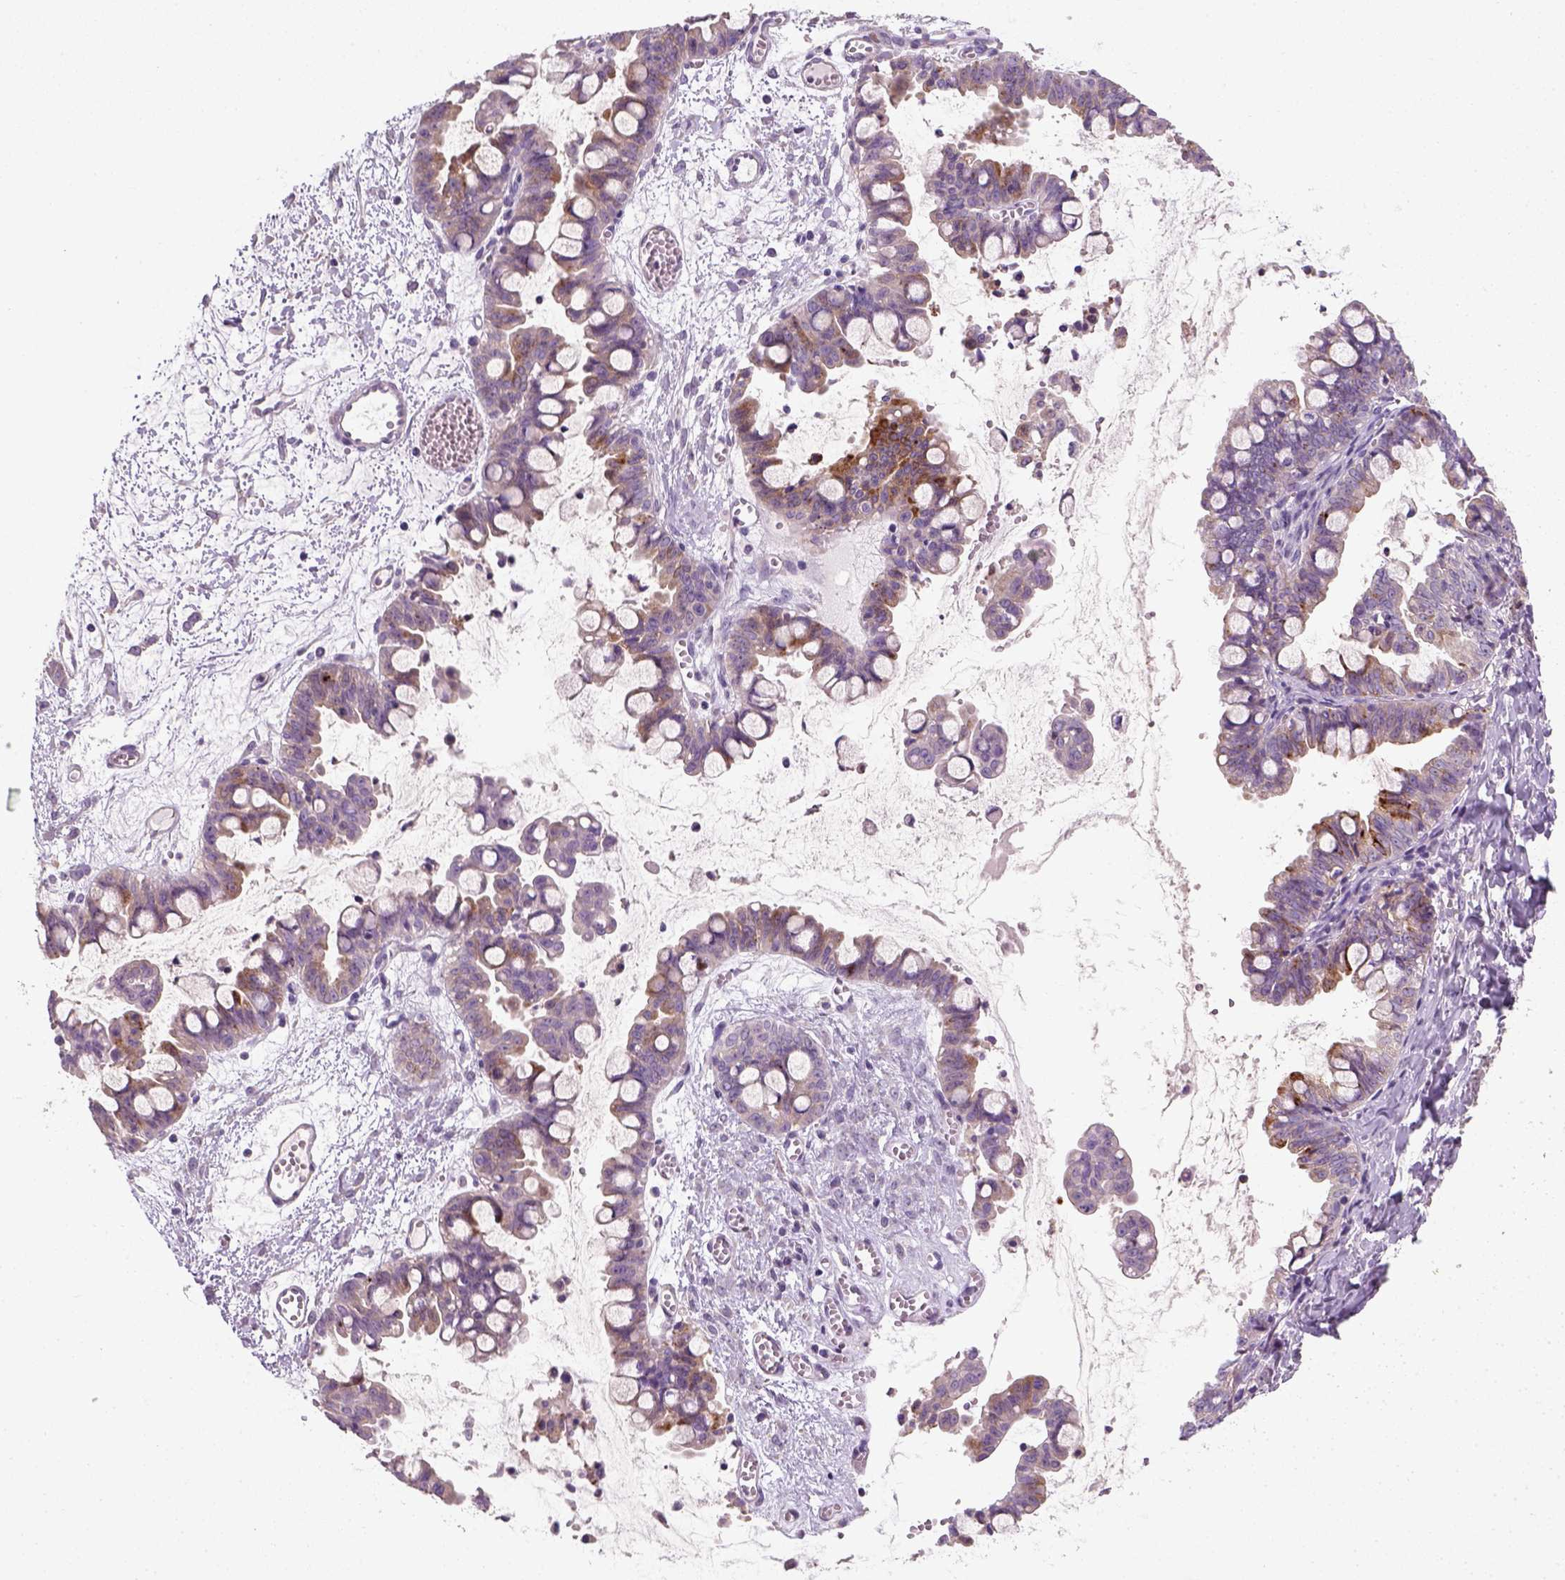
{"staining": {"intensity": "moderate", "quantity": "25%-75%", "location": "cytoplasmic/membranous"}, "tissue": "ovarian cancer", "cell_type": "Tumor cells", "image_type": "cancer", "snomed": [{"axis": "morphology", "description": "Cystadenocarcinoma, mucinous, NOS"}, {"axis": "topography", "description": "Ovary"}], "caption": "Brown immunohistochemical staining in human mucinous cystadenocarcinoma (ovarian) displays moderate cytoplasmic/membranous positivity in approximately 25%-75% of tumor cells.", "gene": "NUDT6", "patient": {"sex": "female", "age": 63}}